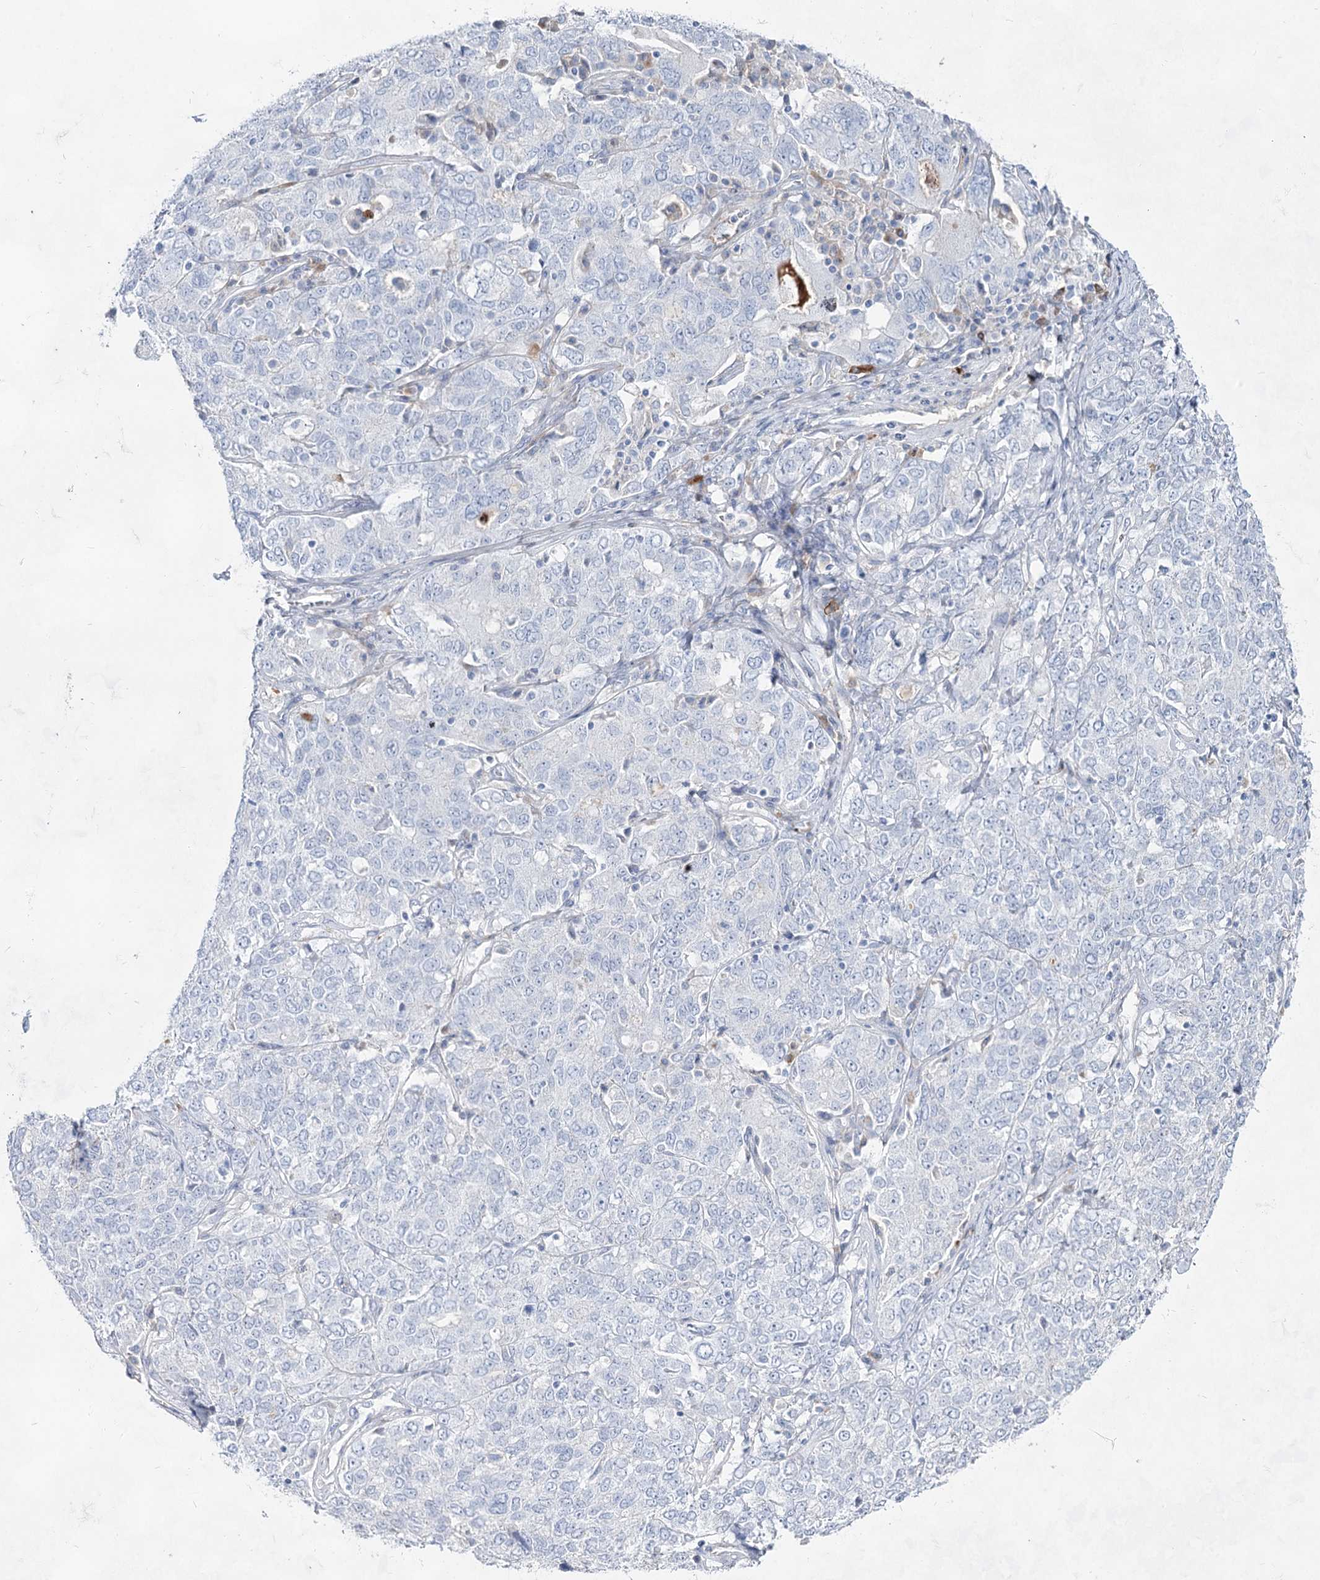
{"staining": {"intensity": "negative", "quantity": "none", "location": "none"}, "tissue": "ovarian cancer", "cell_type": "Tumor cells", "image_type": "cancer", "snomed": [{"axis": "morphology", "description": "Carcinoma, endometroid"}, {"axis": "topography", "description": "Ovary"}], "caption": "Tumor cells are negative for brown protein staining in ovarian cancer.", "gene": "ACRV1", "patient": {"sex": "female", "age": 62}}